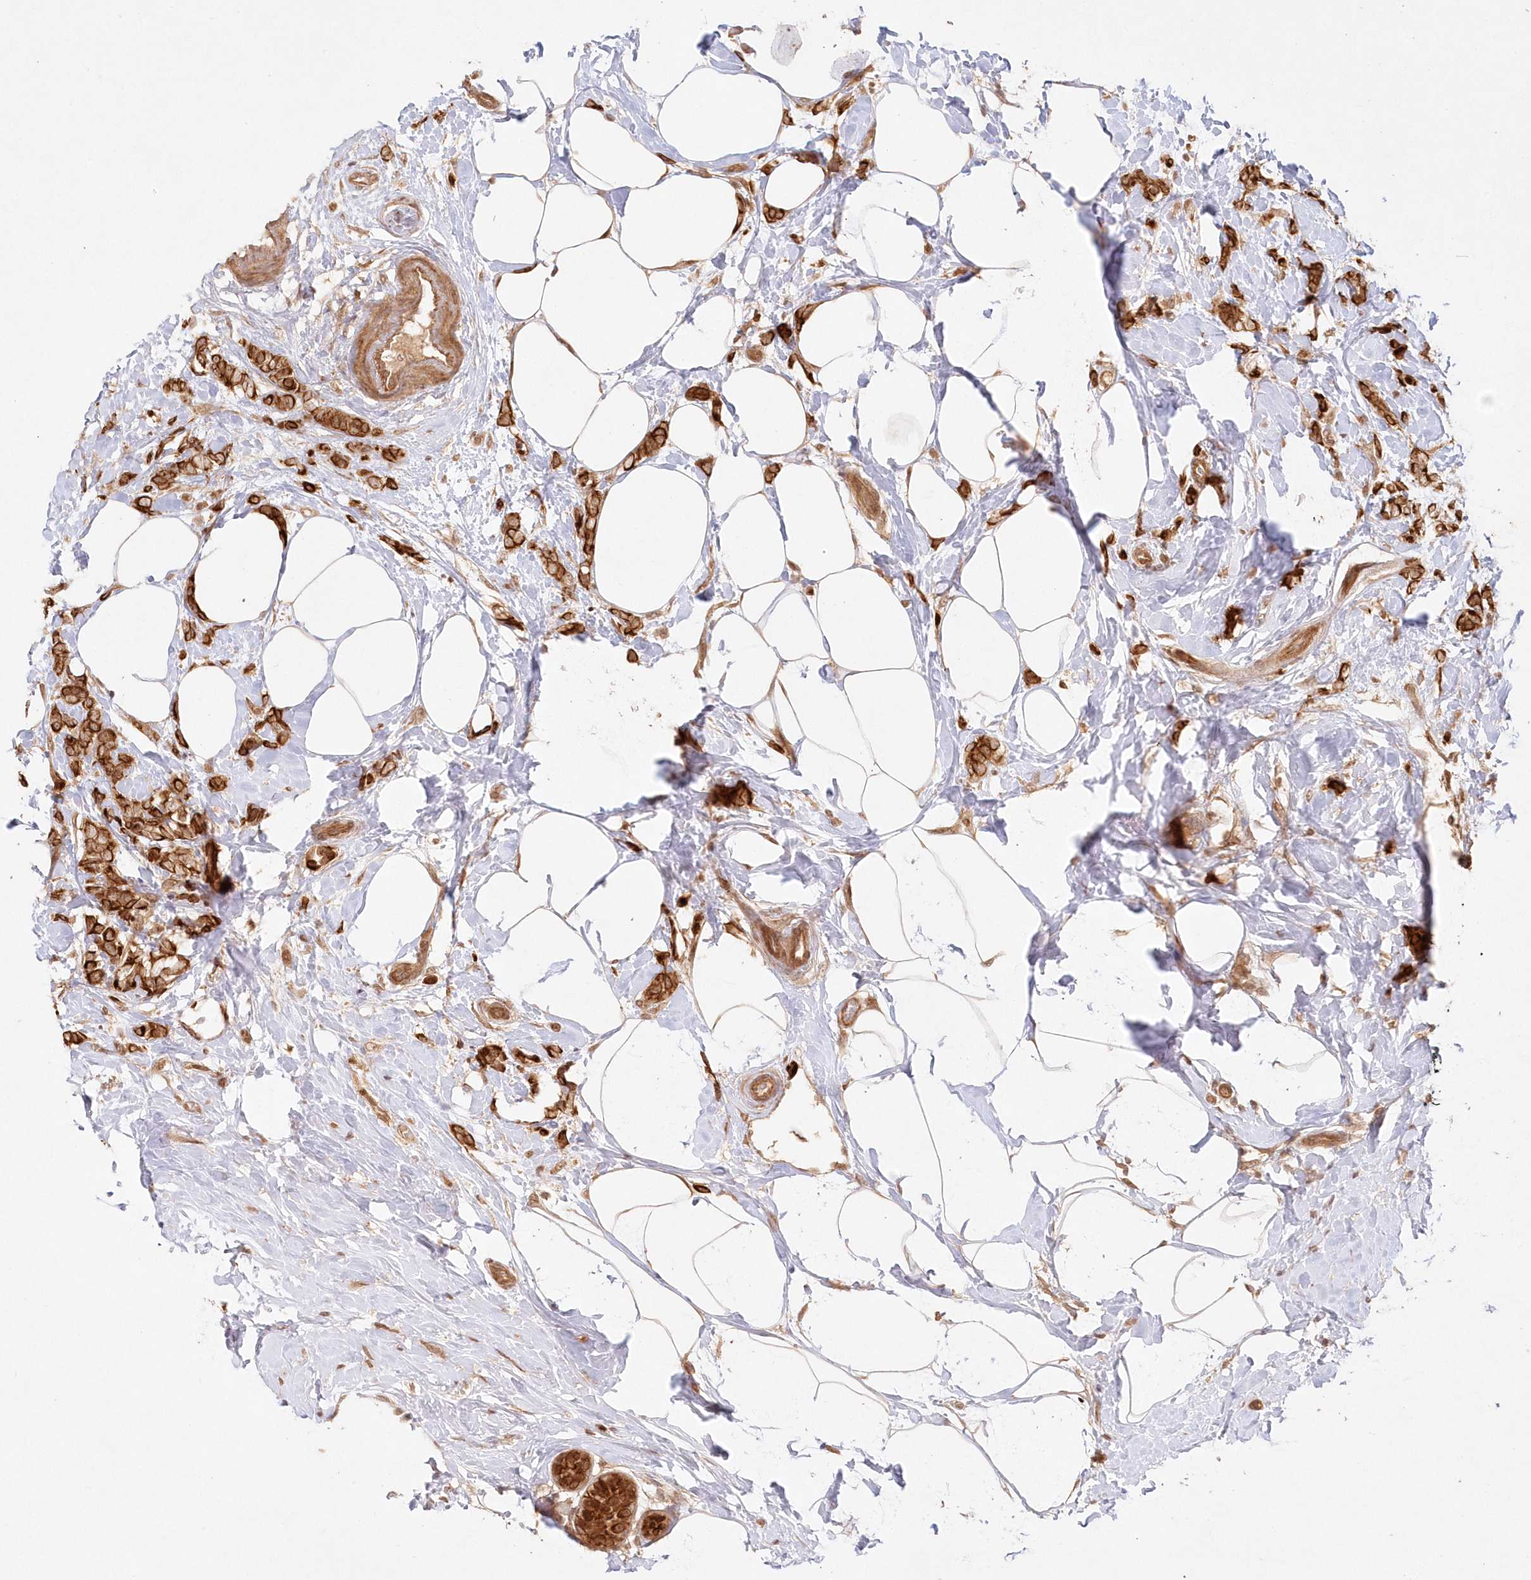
{"staining": {"intensity": "strong", "quantity": ">75%", "location": "cytoplasmic/membranous"}, "tissue": "breast cancer", "cell_type": "Tumor cells", "image_type": "cancer", "snomed": [{"axis": "morphology", "description": "Lobular carcinoma, in situ"}, {"axis": "morphology", "description": "Lobular carcinoma"}, {"axis": "topography", "description": "Breast"}], "caption": "Protein staining by immunohistochemistry (IHC) demonstrates strong cytoplasmic/membranous staining in about >75% of tumor cells in breast cancer (lobular carcinoma).", "gene": "KIAA0232", "patient": {"sex": "female", "age": 41}}